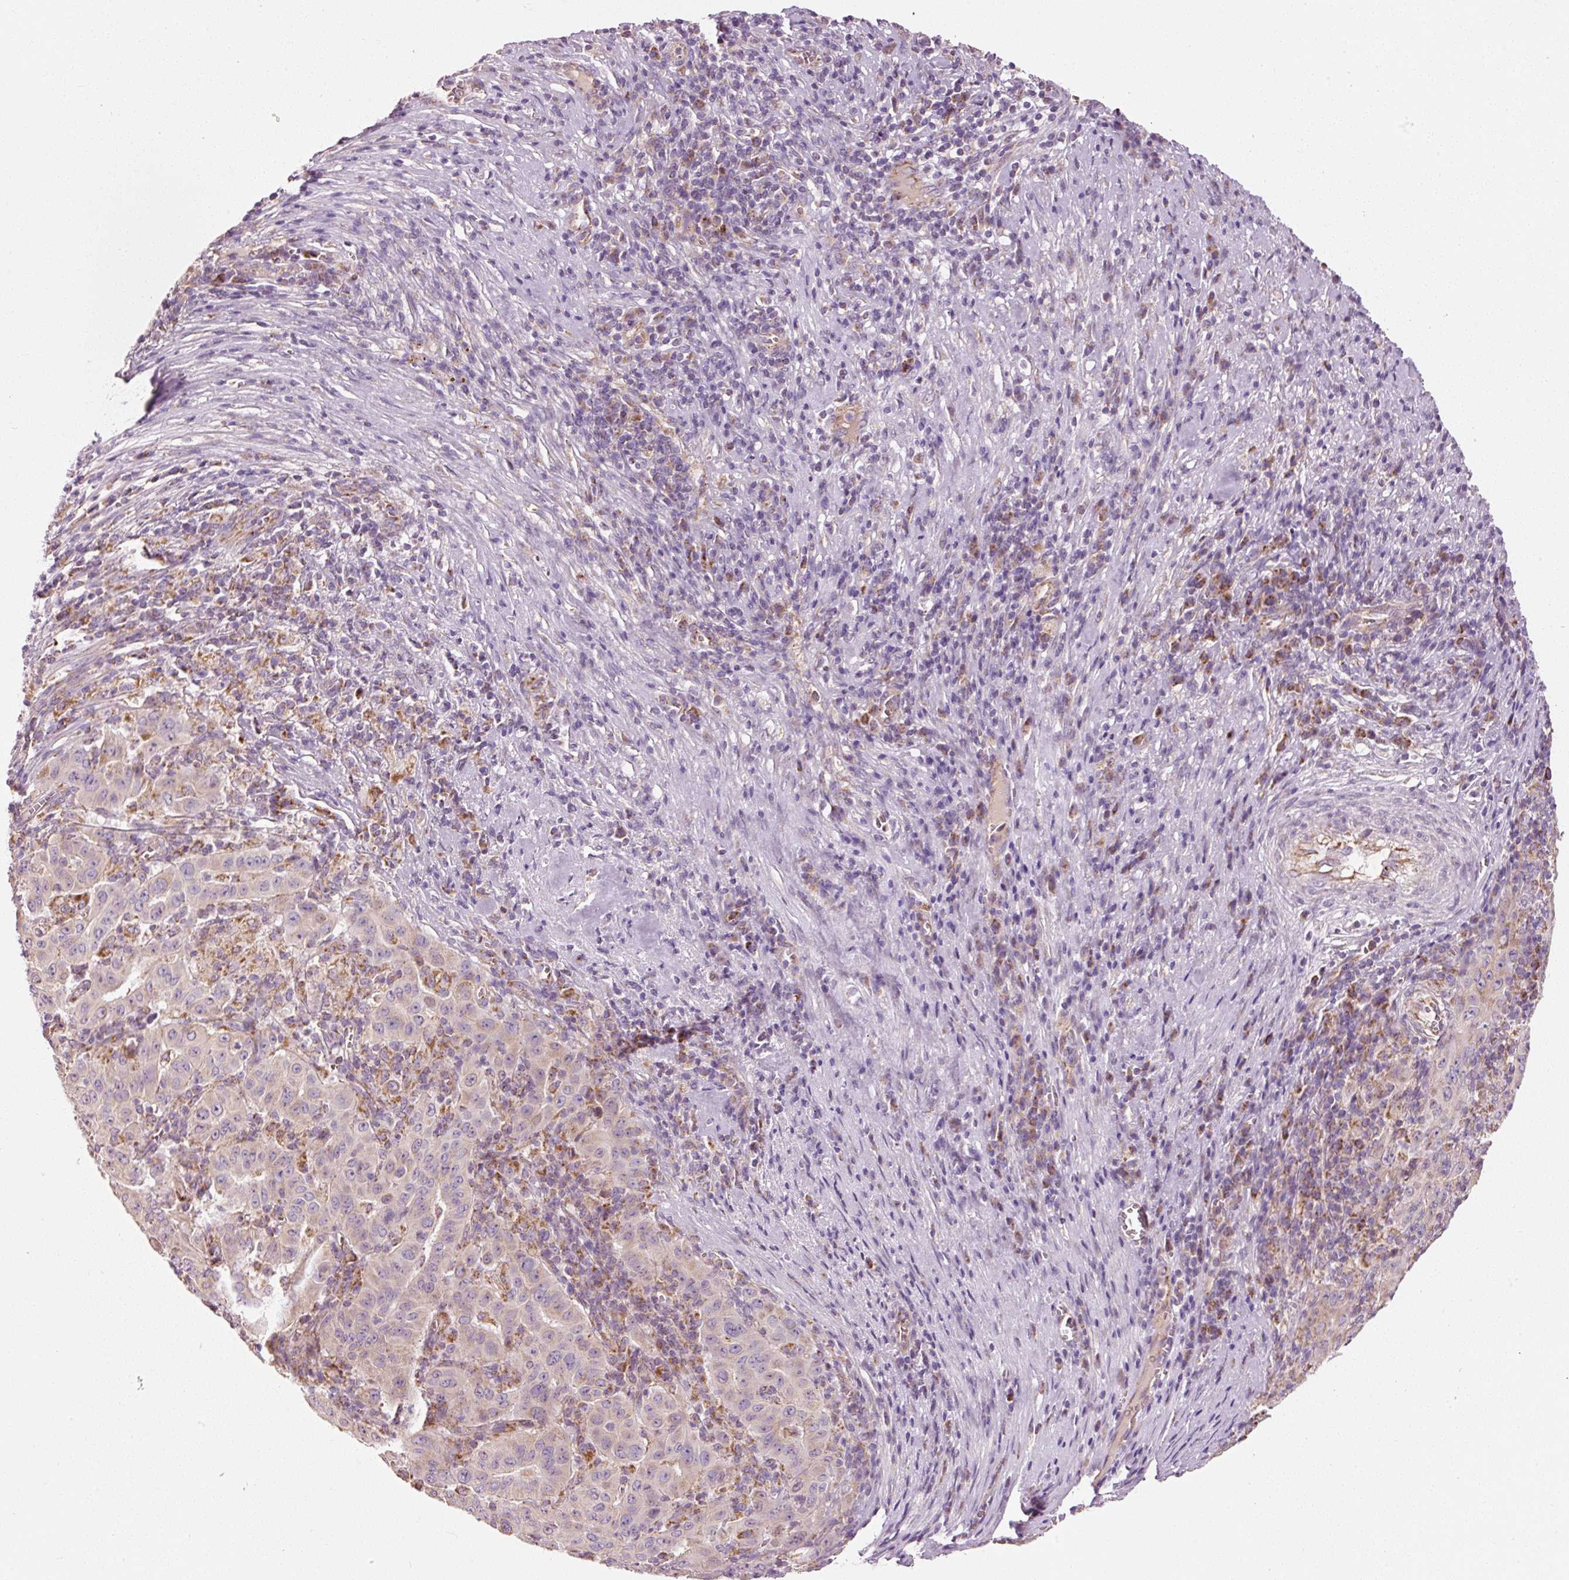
{"staining": {"intensity": "negative", "quantity": "none", "location": "none"}, "tissue": "pancreatic cancer", "cell_type": "Tumor cells", "image_type": "cancer", "snomed": [{"axis": "morphology", "description": "Adenocarcinoma, NOS"}, {"axis": "topography", "description": "Pancreas"}], "caption": "This micrograph is of pancreatic adenocarcinoma stained with immunohistochemistry to label a protein in brown with the nuclei are counter-stained blue. There is no expression in tumor cells.", "gene": "NDUFB4", "patient": {"sex": "male", "age": 63}}